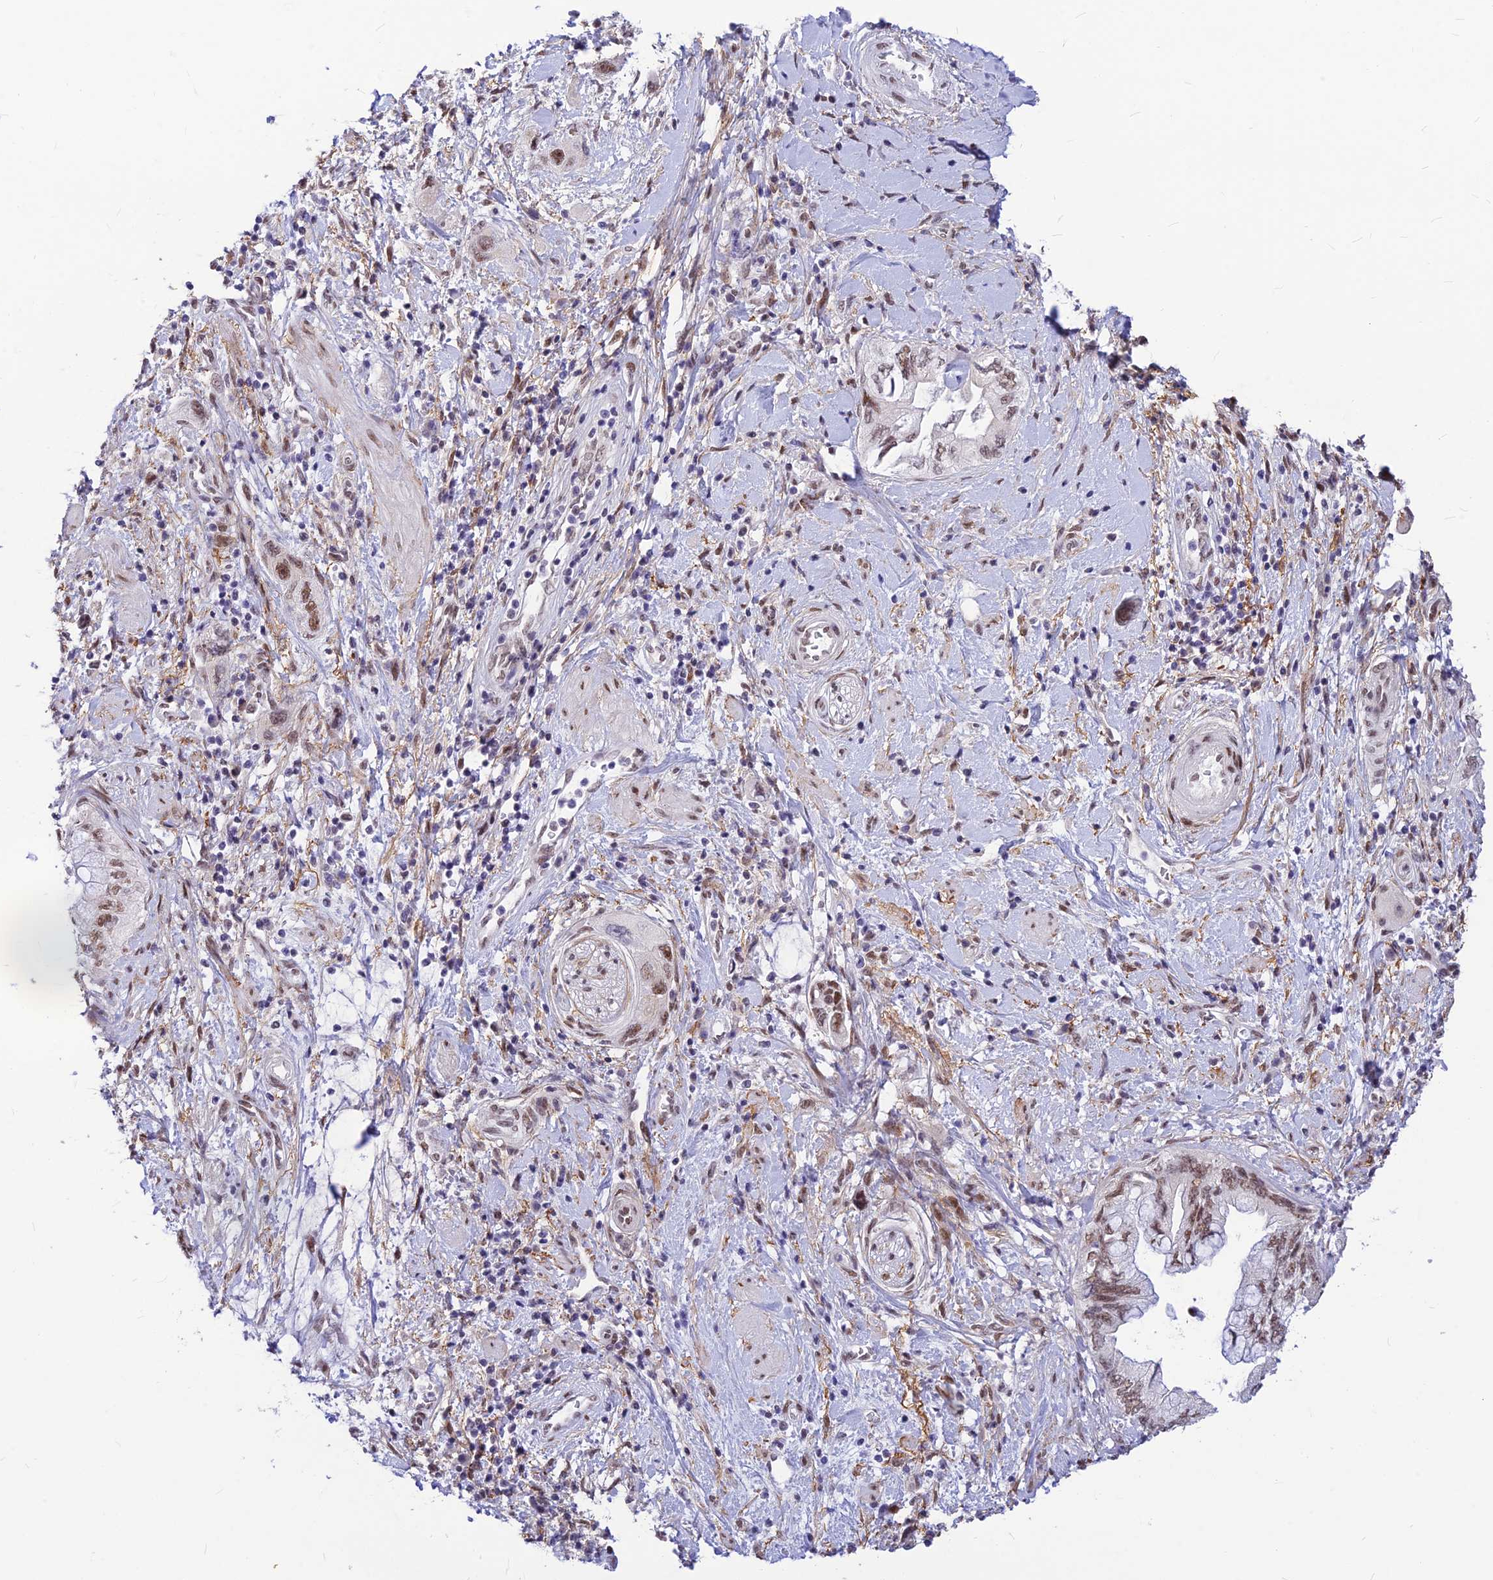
{"staining": {"intensity": "moderate", "quantity": ">75%", "location": "nuclear"}, "tissue": "pancreatic cancer", "cell_type": "Tumor cells", "image_type": "cancer", "snomed": [{"axis": "morphology", "description": "Adenocarcinoma, NOS"}, {"axis": "topography", "description": "Pancreas"}], "caption": "High-magnification brightfield microscopy of pancreatic cancer stained with DAB (brown) and counterstained with hematoxylin (blue). tumor cells exhibit moderate nuclear positivity is appreciated in approximately>75% of cells. The staining was performed using DAB to visualize the protein expression in brown, while the nuclei were stained in blue with hematoxylin (Magnification: 20x).", "gene": "KCTD13", "patient": {"sex": "female", "age": 73}}